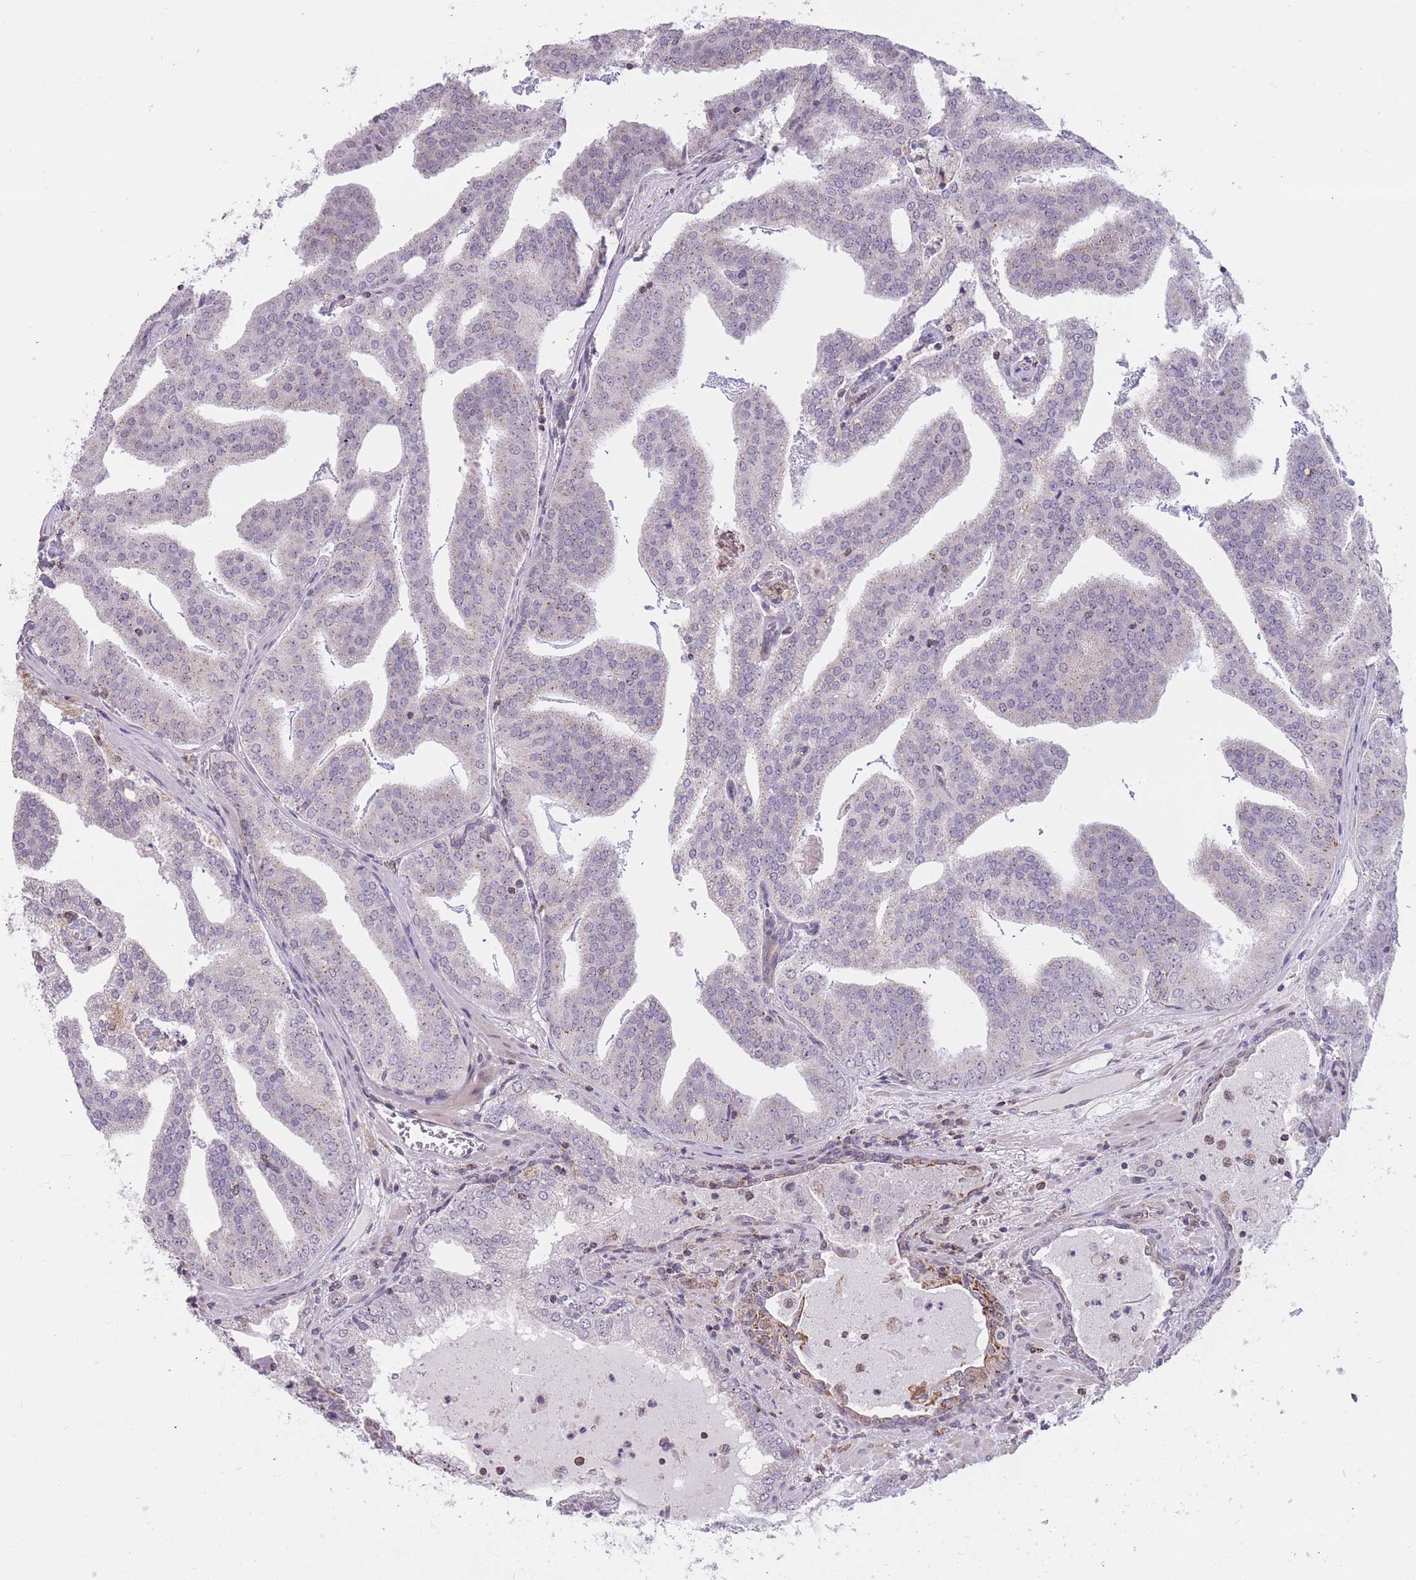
{"staining": {"intensity": "negative", "quantity": "none", "location": "none"}, "tissue": "prostate cancer", "cell_type": "Tumor cells", "image_type": "cancer", "snomed": [{"axis": "morphology", "description": "Adenocarcinoma, High grade"}, {"axis": "topography", "description": "Prostate"}], "caption": "A micrograph of human high-grade adenocarcinoma (prostate) is negative for staining in tumor cells.", "gene": "DPYSL4", "patient": {"sex": "male", "age": 68}}